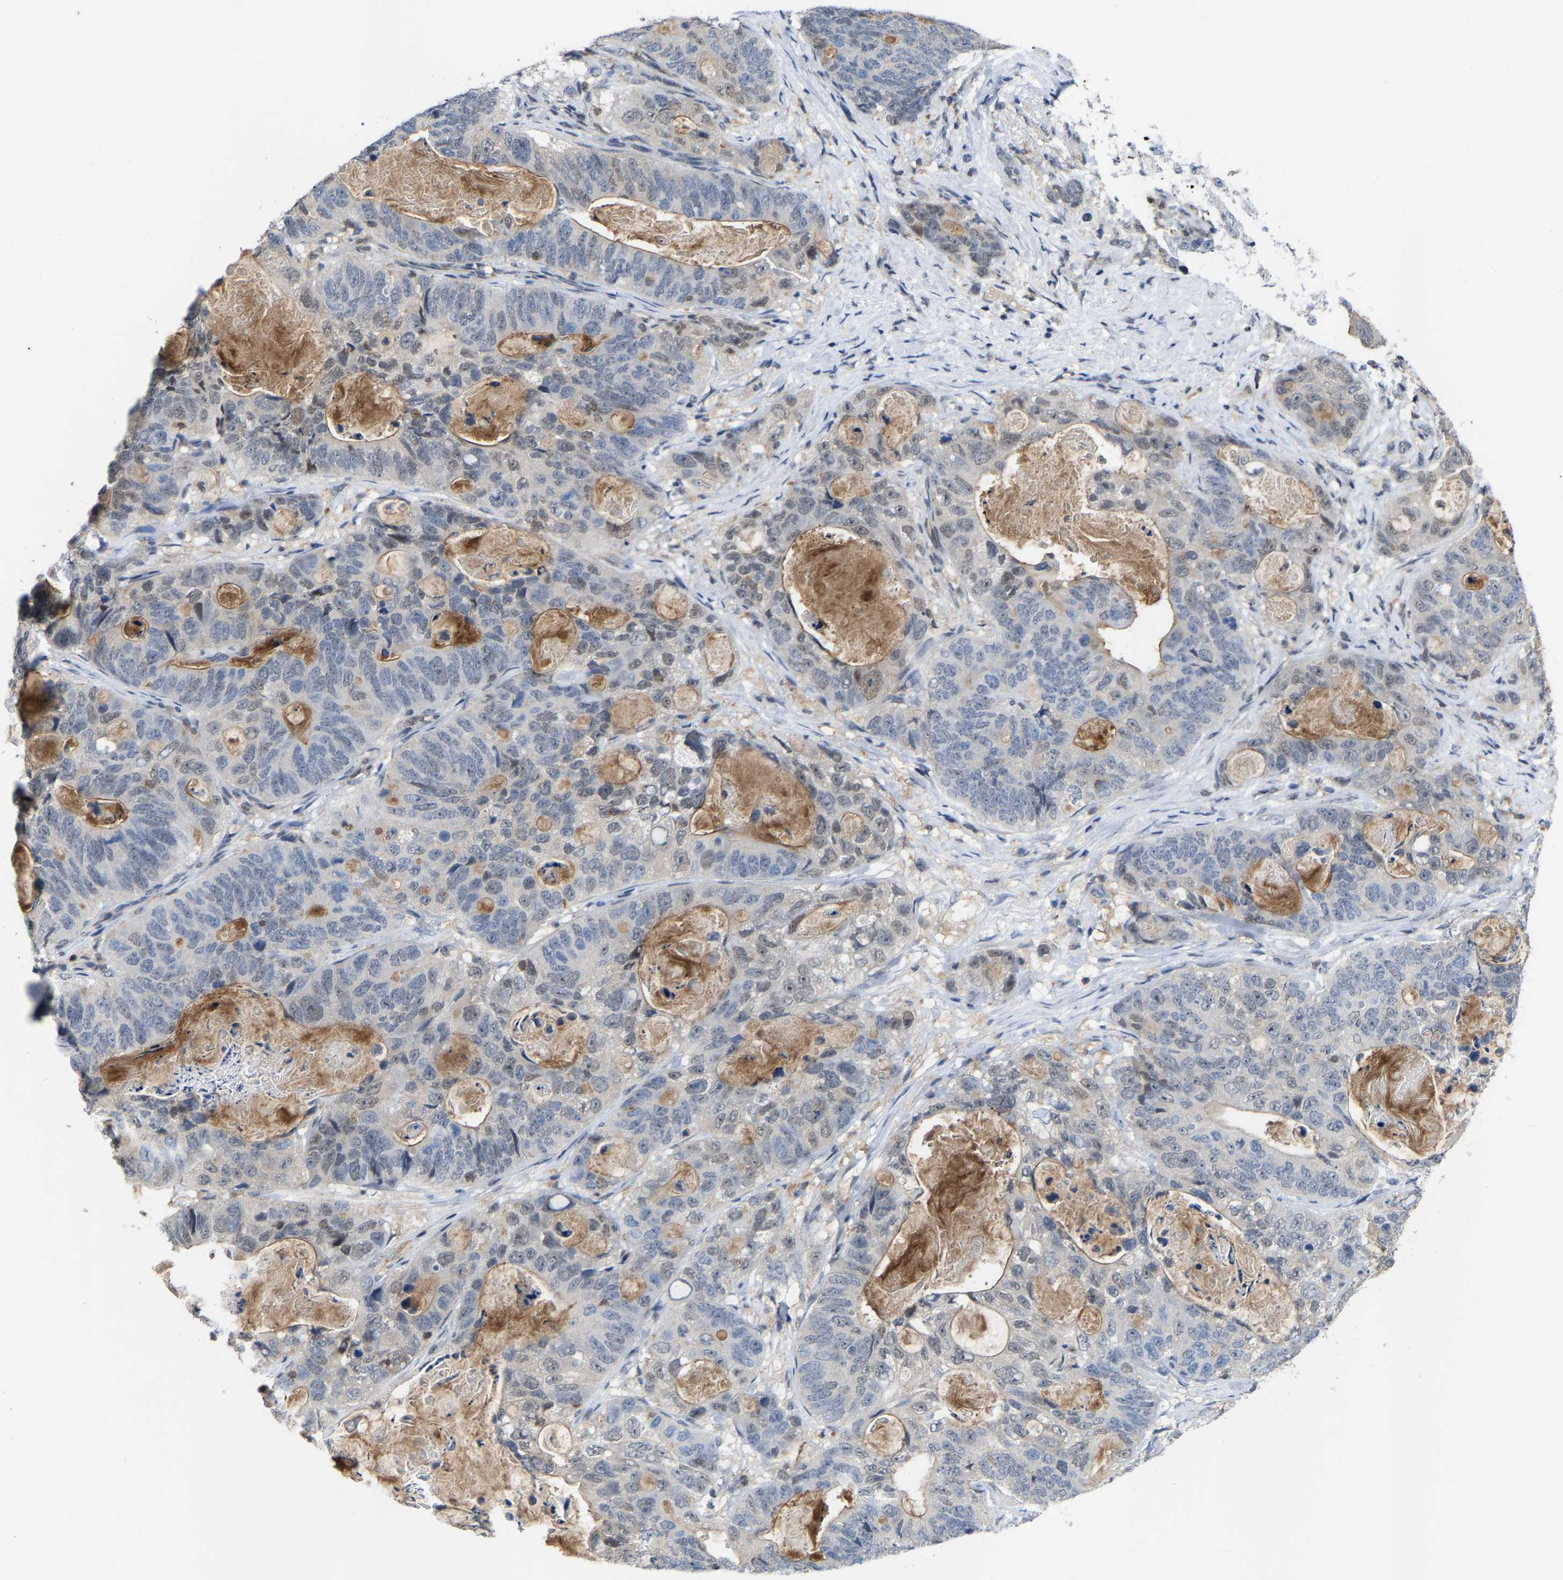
{"staining": {"intensity": "weak", "quantity": "25%-75%", "location": "cytoplasmic/membranous"}, "tissue": "stomach cancer", "cell_type": "Tumor cells", "image_type": "cancer", "snomed": [{"axis": "morphology", "description": "Normal tissue, NOS"}, {"axis": "morphology", "description": "Adenocarcinoma, NOS"}, {"axis": "topography", "description": "Stomach"}], "caption": "Immunohistochemistry (DAB) staining of stomach cancer reveals weak cytoplasmic/membranous protein staining in about 25%-75% of tumor cells.", "gene": "FGD3", "patient": {"sex": "female", "age": 89}}